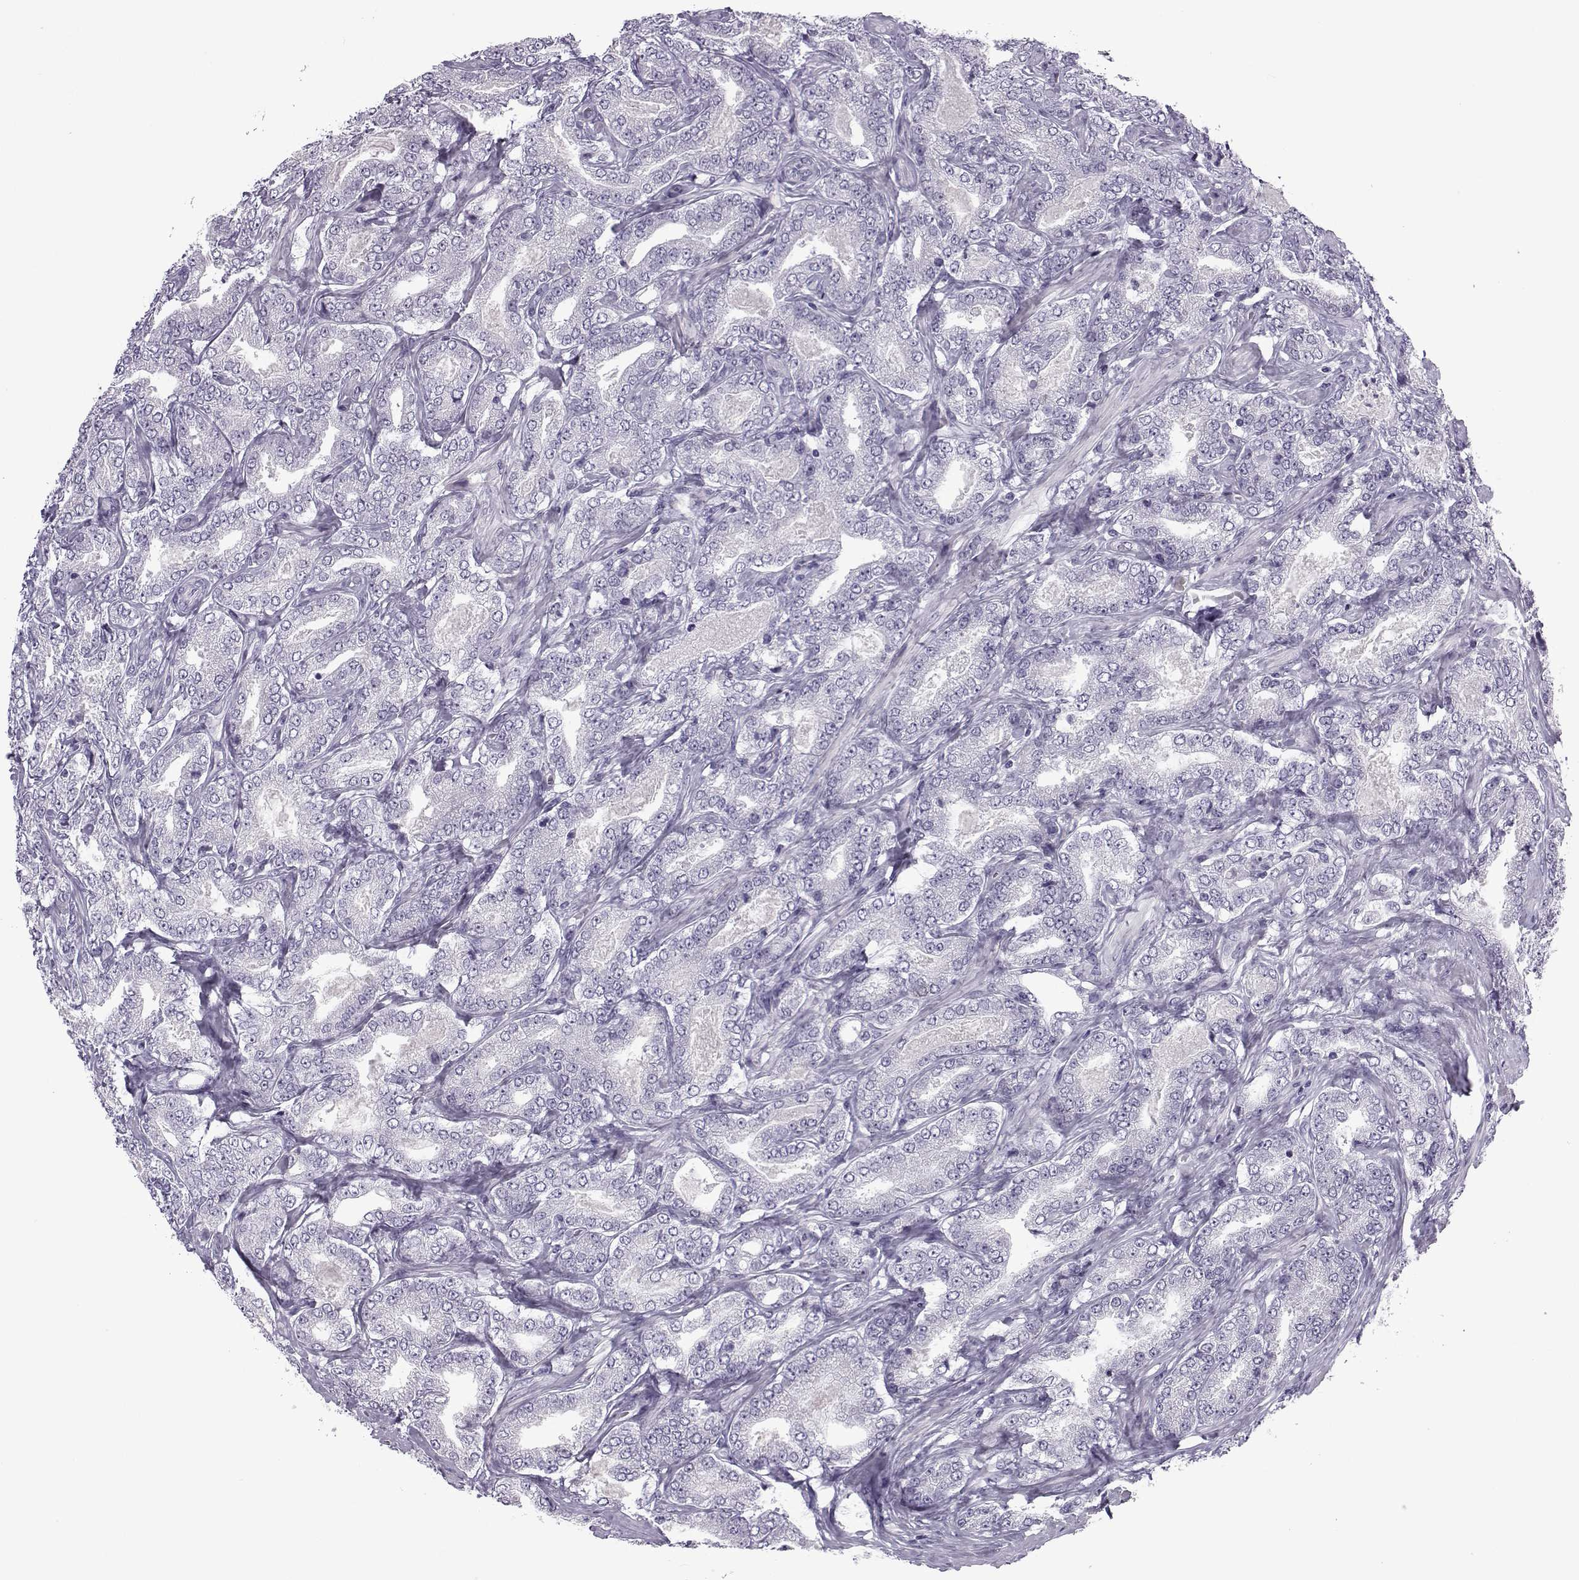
{"staining": {"intensity": "negative", "quantity": "none", "location": "none"}, "tissue": "prostate cancer", "cell_type": "Tumor cells", "image_type": "cancer", "snomed": [{"axis": "morphology", "description": "Adenocarcinoma, NOS"}, {"axis": "topography", "description": "Prostate"}], "caption": "Adenocarcinoma (prostate) stained for a protein using immunohistochemistry (IHC) demonstrates no staining tumor cells.", "gene": "OIP5", "patient": {"sex": "male", "age": 64}}